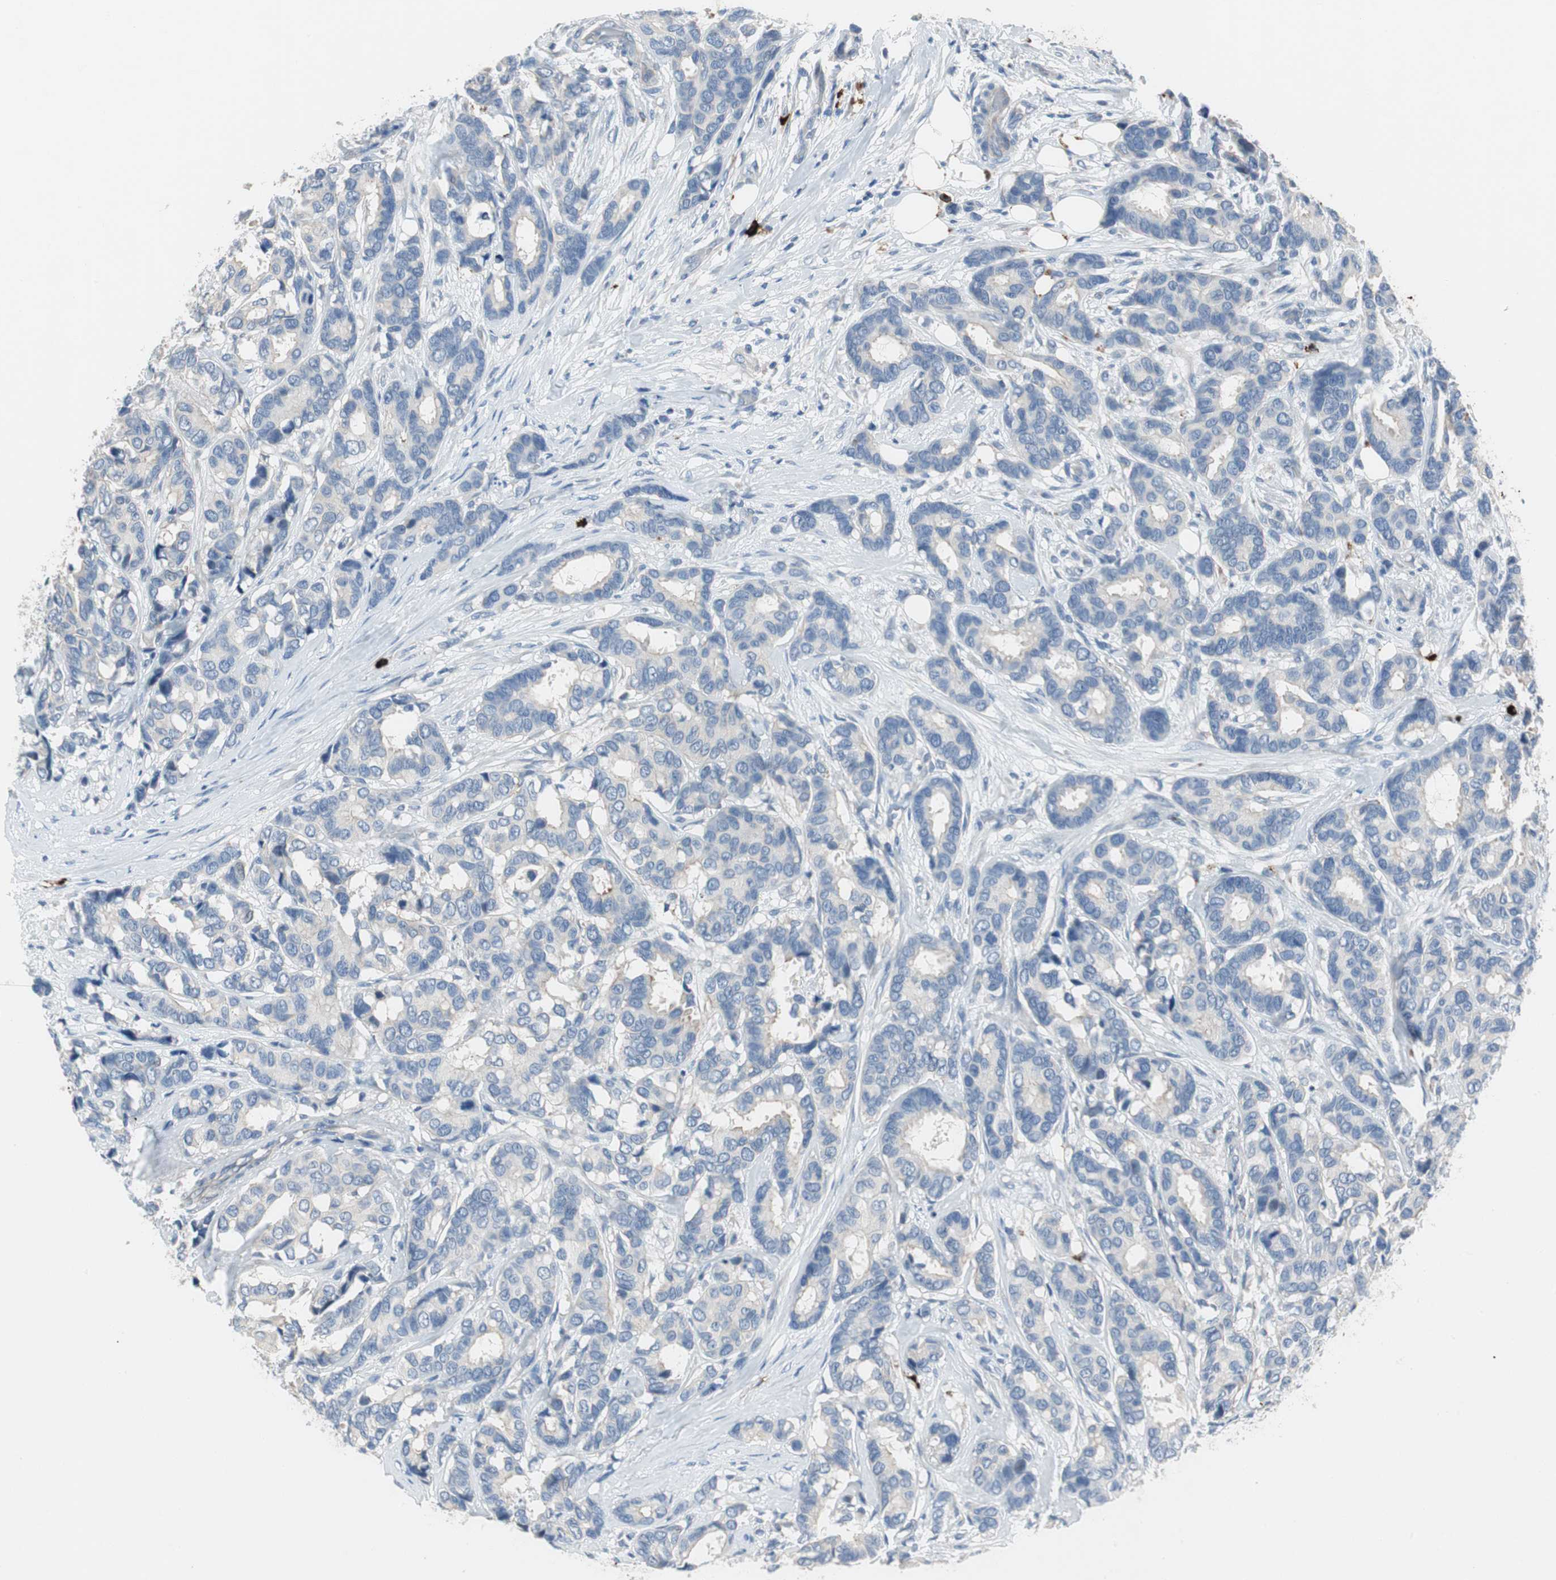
{"staining": {"intensity": "negative", "quantity": "none", "location": "none"}, "tissue": "breast cancer", "cell_type": "Tumor cells", "image_type": "cancer", "snomed": [{"axis": "morphology", "description": "Duct carcinoma"}, {"axis": "topography", "description": "Breast"}], "caption": "Breast cancer was stained to show a protein in brown. There is no significant expression in tumor cells.", "gene": "CPA3", "patient": {"sex": "female", "age": 87}}